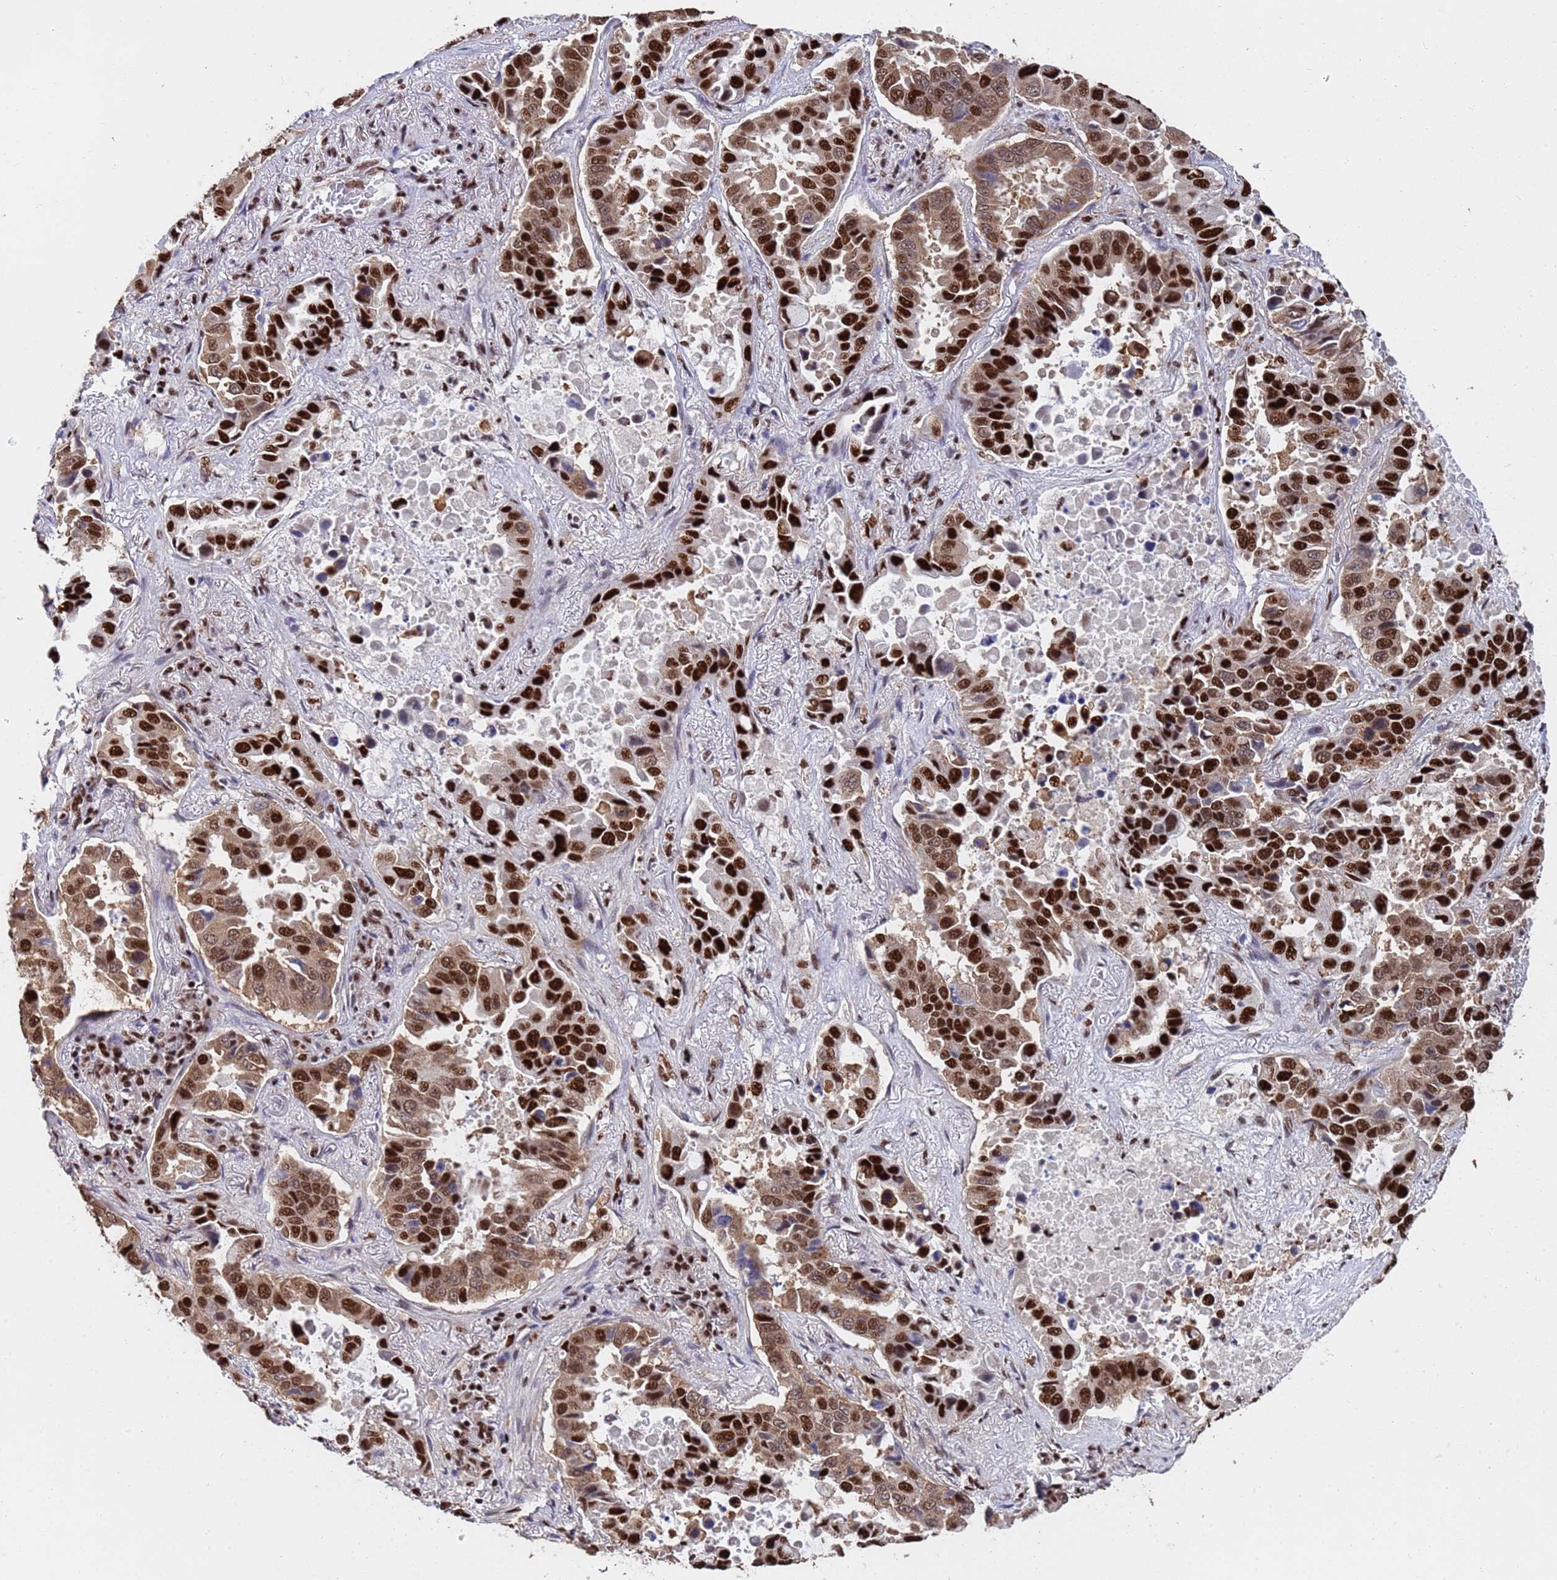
{"staining": {"intensity": "strong", "quantity": ">75%", "location": "nuclear"}, "tissue": "lung cancer", "cell_type": "Tumor cells", "image_type": "cancer", "snomed": [{"axis": "morphology", "description": "Adenocarcinoma, NOS"}, {"axis": "topography", "description": "Lung"}], "caption": "A brown stain highlights strong nuclear expression of a protein in lung cancer (adenocarcinoma) tumor cells.", "gene": "SF3B2", "patient": {"sex": "male", "age": 64}}